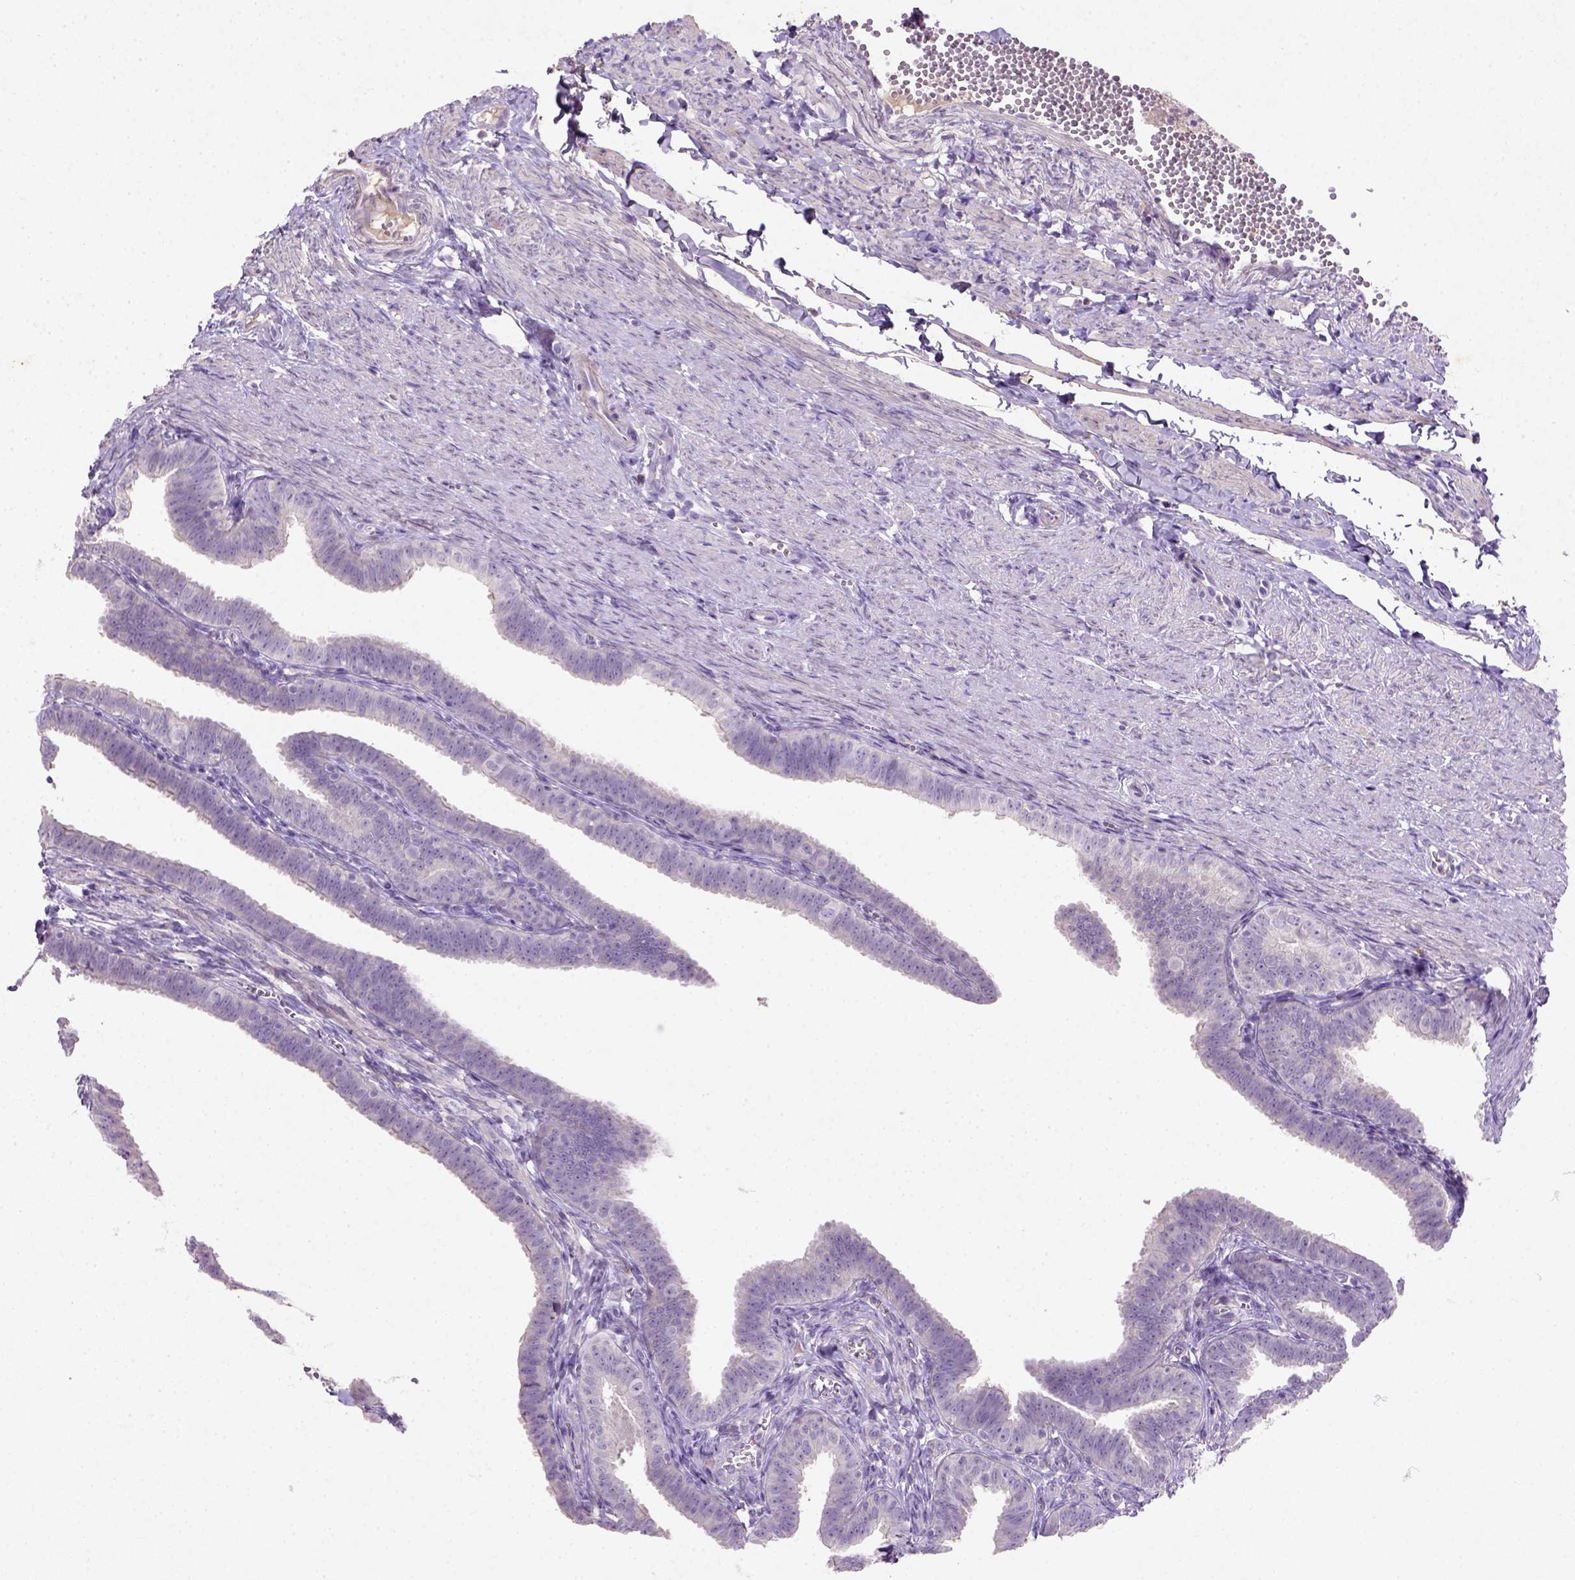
{"staining": {"intensity": "negative", "quantity": "none", "location": "none"}, "tissue": "fallopian tube", "cell_type": "Glandular cells", "image_type": "normal", "snomed": [{"axis": "morphology", "description": "Normal tissue, NOS"}, {"axis": "topography", "description": "Fallopian tube"}], "caption": "This micrograph is of unremarkable fallopian tube stained with IHC to label a protein in brown with the nuclei are counter-stained blue. There is no positivity in glandular cells.", "gene": "NUDT2", "patient": {"sex": "female", "age": 25}}